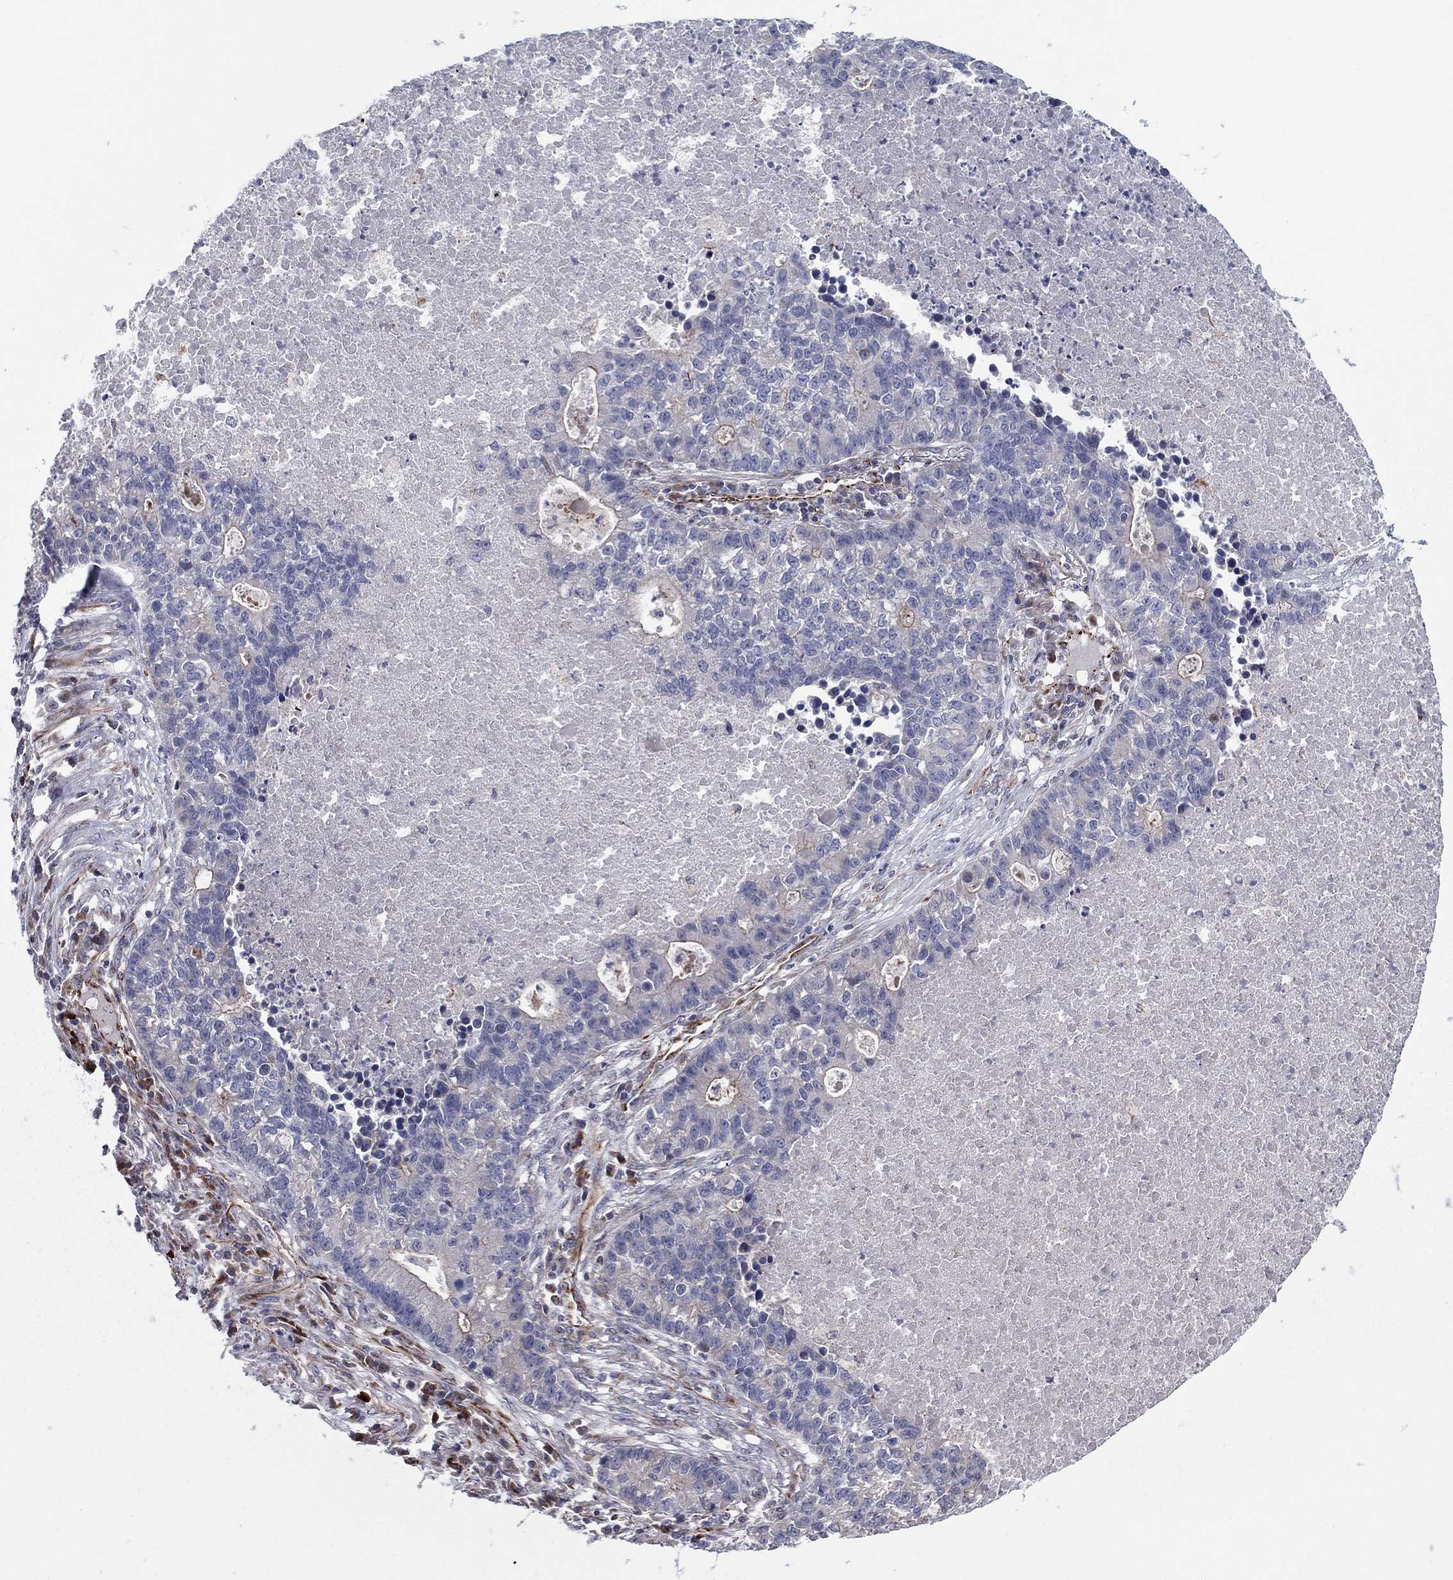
{"staining": {"intensity": "negative", "quantity": "none", "location": "none"}, "tissue": "lung cancer", "cell_type": "Tumor cells", "image_type": "cancer", "snomed": [{"axis": "morphology", "description": "Adenocarcinoma, NOS"}, {"axis": "topography", "description": "Lung"}], "caption": "DAB (3,3'-diaminobenzidine) immunohistochemical staining of lung cancer demonstrates no significant expression in tumor cells. Brightfield microscopy of immunohistochemistry (IHC) stained with DAB (brown) and hematoxylin (blue), captured at high magnification.", "gene": "CLSTN1", "patient": {"sex": "male", "age": 57}}